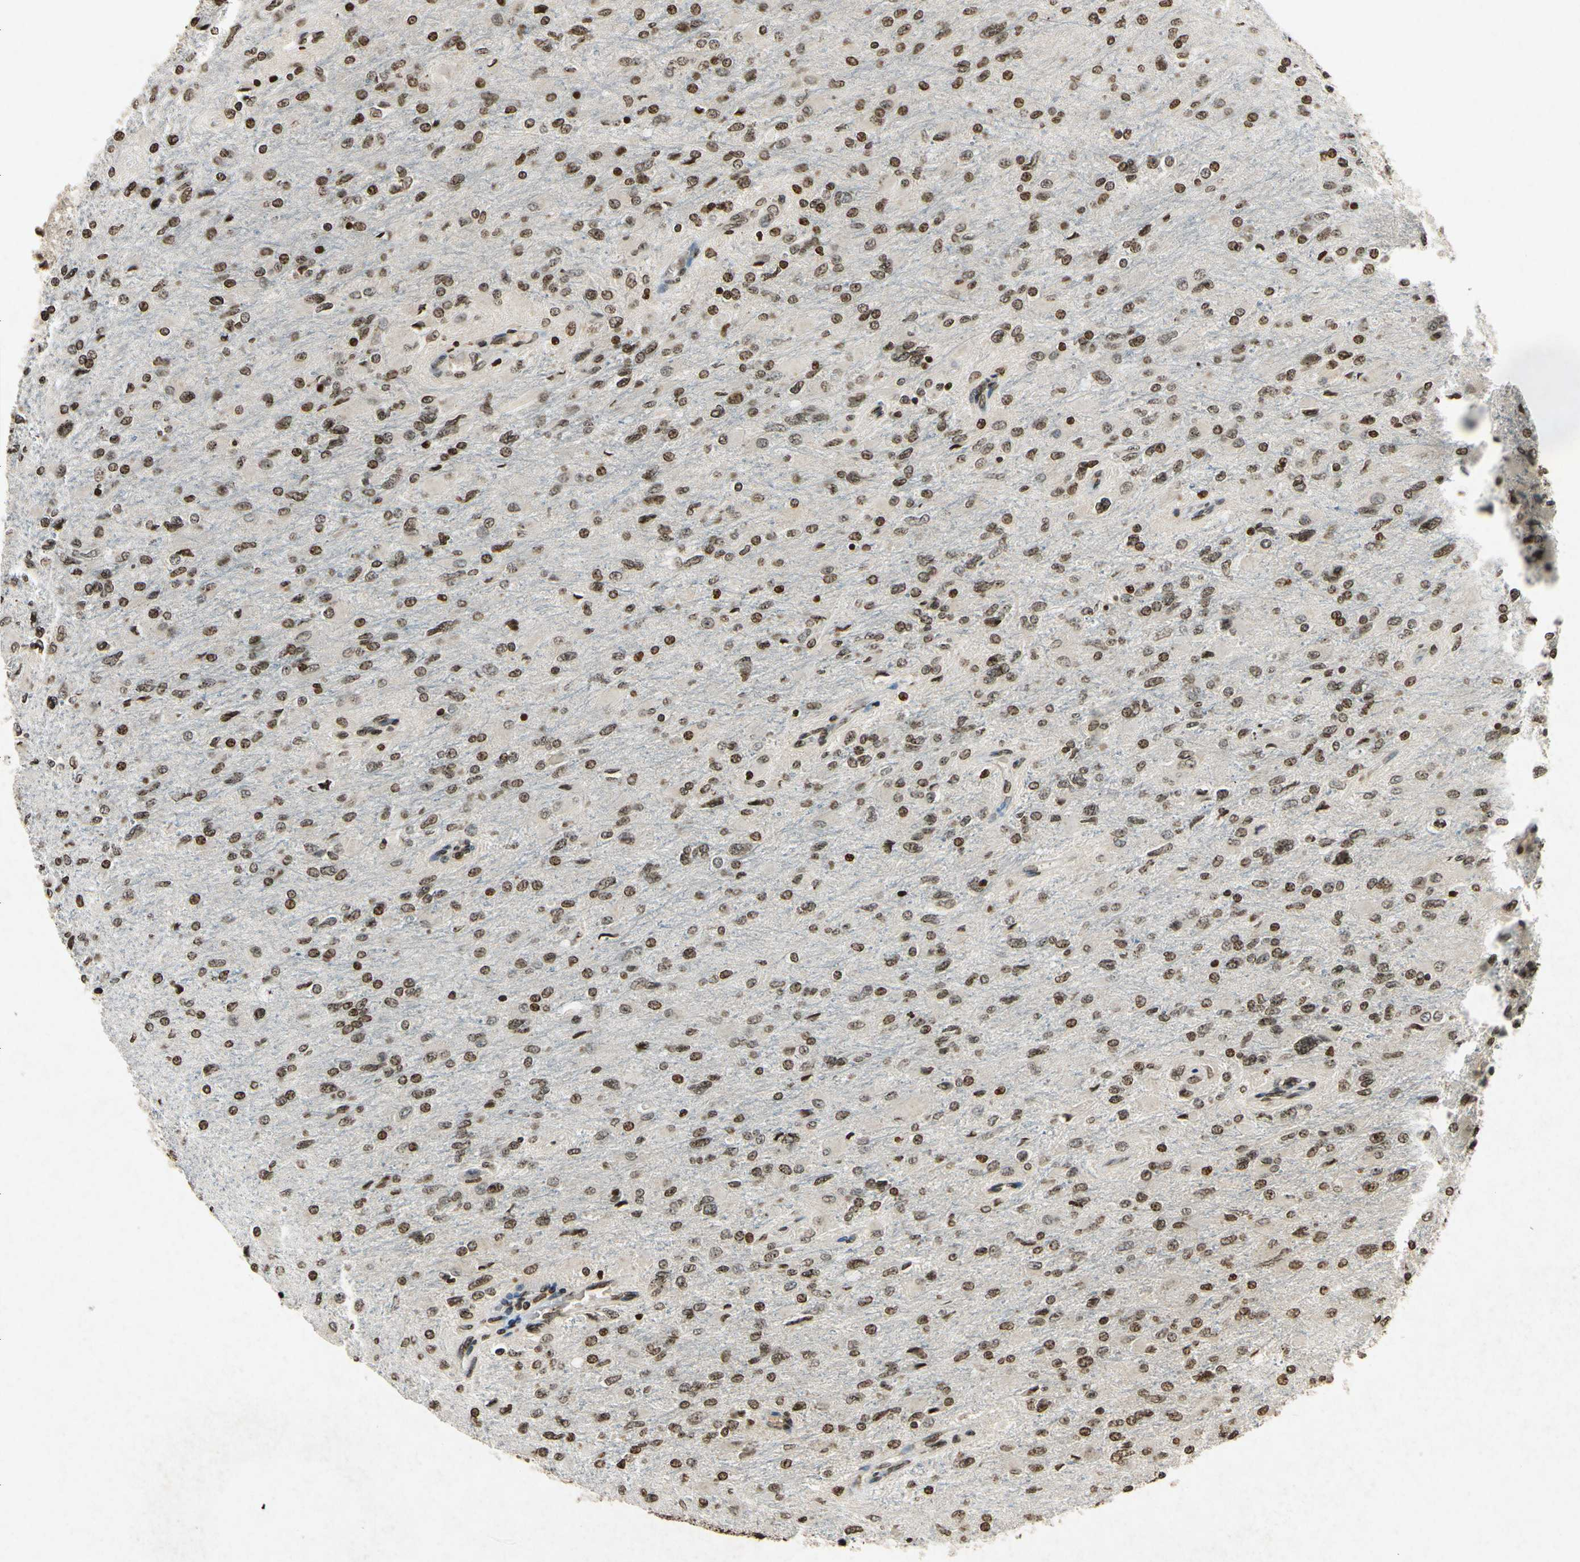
{"staining": {"intensity": "moderate", "quantity": ">75%", "location": "nuclear"}, "tissue": "glioma", "cell_type": "Tumor cells", "image_type": "cancer", "snomed": [{"axis": "morphology", "description": "Glioma, malignant, High grade"}, {"axis": "topography", "description": "Cerebral cortex"}], "caption": "Immunohistochemical staining of glioma shows moderate nuclear protein staining in approximately >75% of tumor cells.", "gene": "HOXB3", "patient": {"sex": "female", "age": 36}}